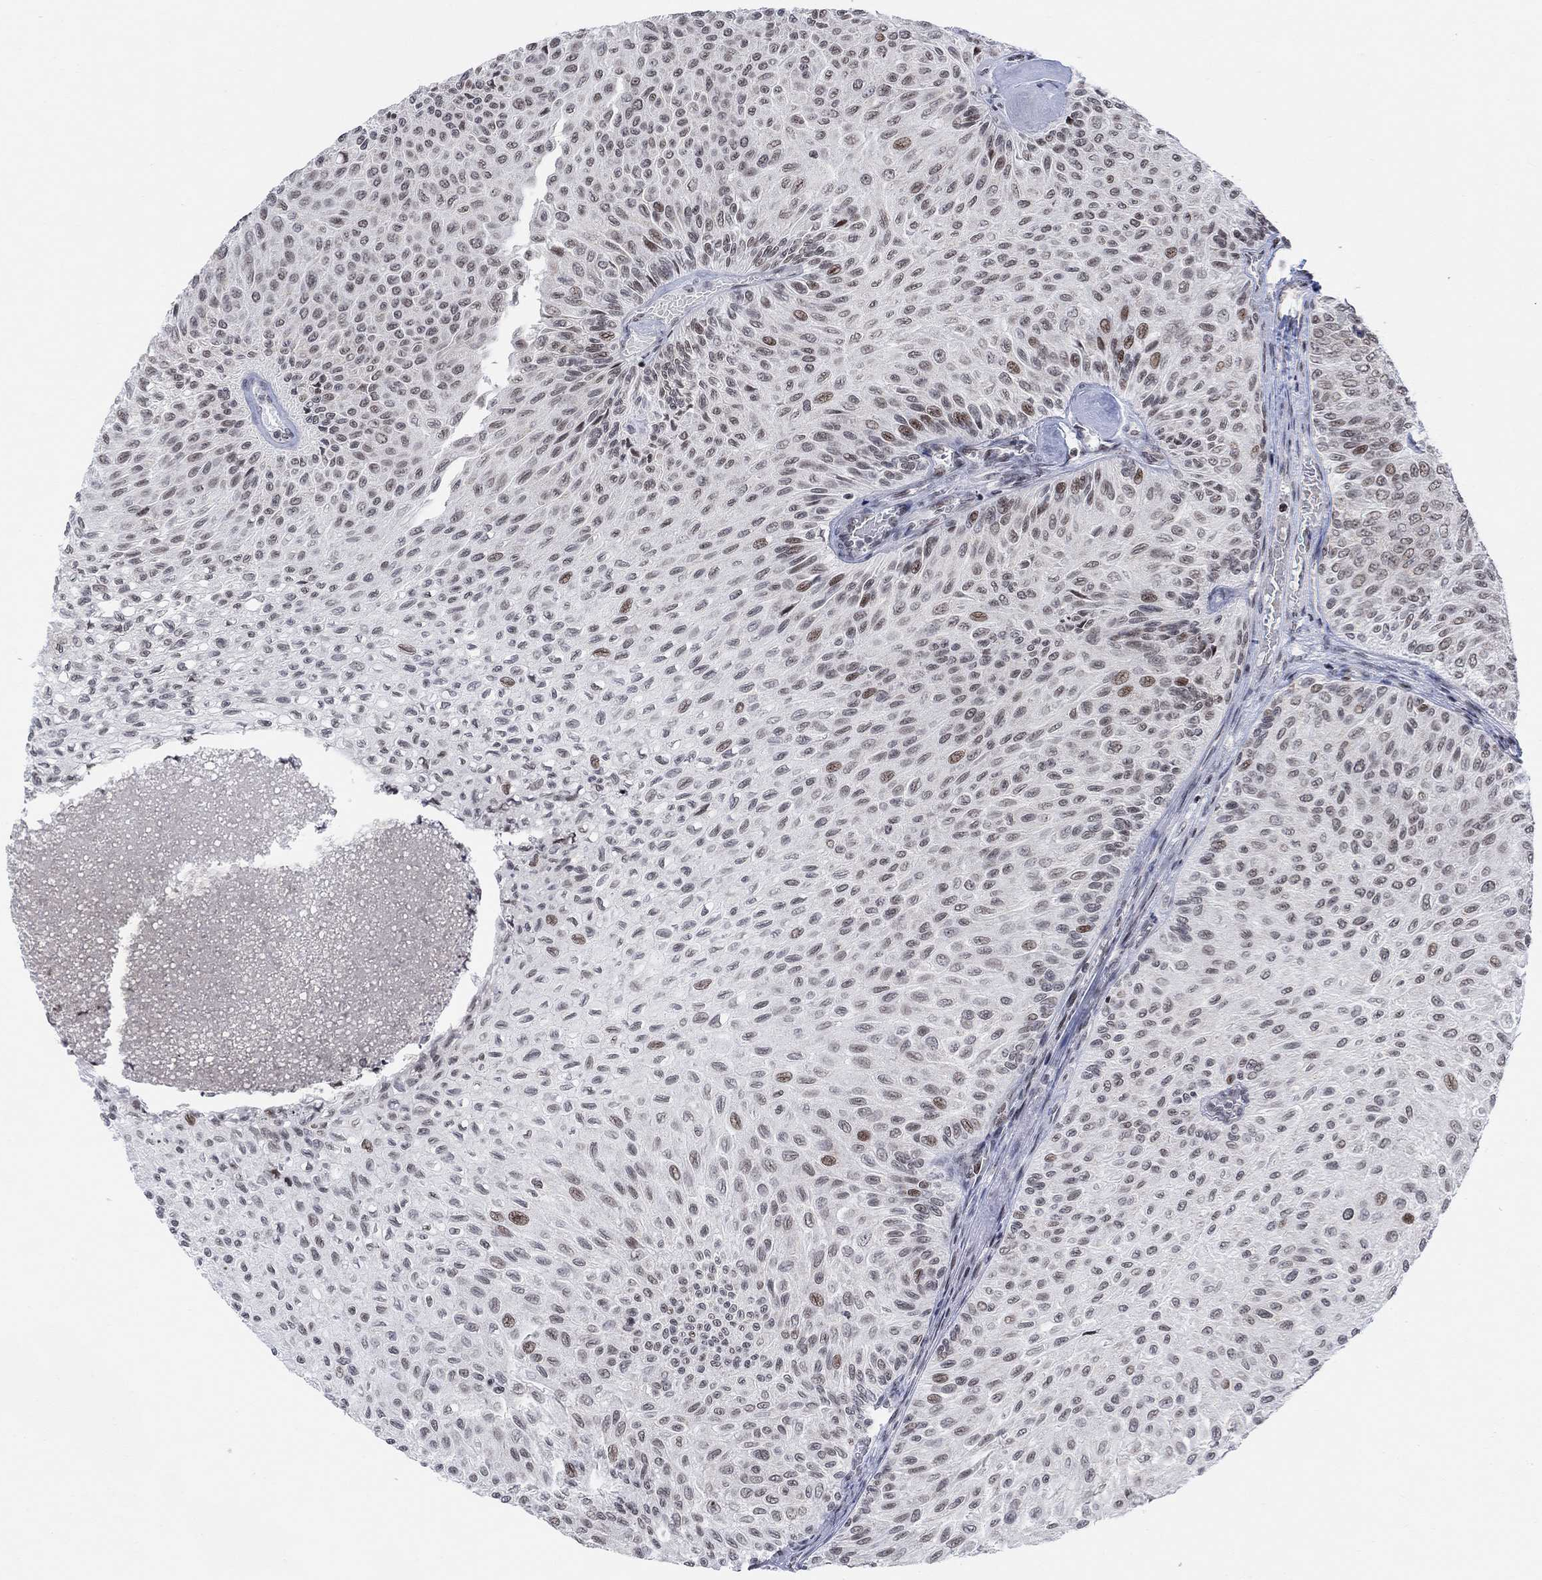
{"staining": {"intensity": "moderate", "quantity": "<25%", "location": "nuclear"}, "tissue": "urothelial cancer", "cell_type": "Tumor cells", "image_type": "cancer", "snomed": [{"axis": "morphology", "description": "Urothelial carcinoma, Low grade"}, {"axis": "topography", "description": "Urinary bladder"}], "caption": "Protein staining by immunohistochemistry displays moderate nuclear staining in about <25% of tumor cells in low-grade urothelial carcinoma.", "gene": "ABHD14A", "patient": {"sex": "male", "age": 78}}